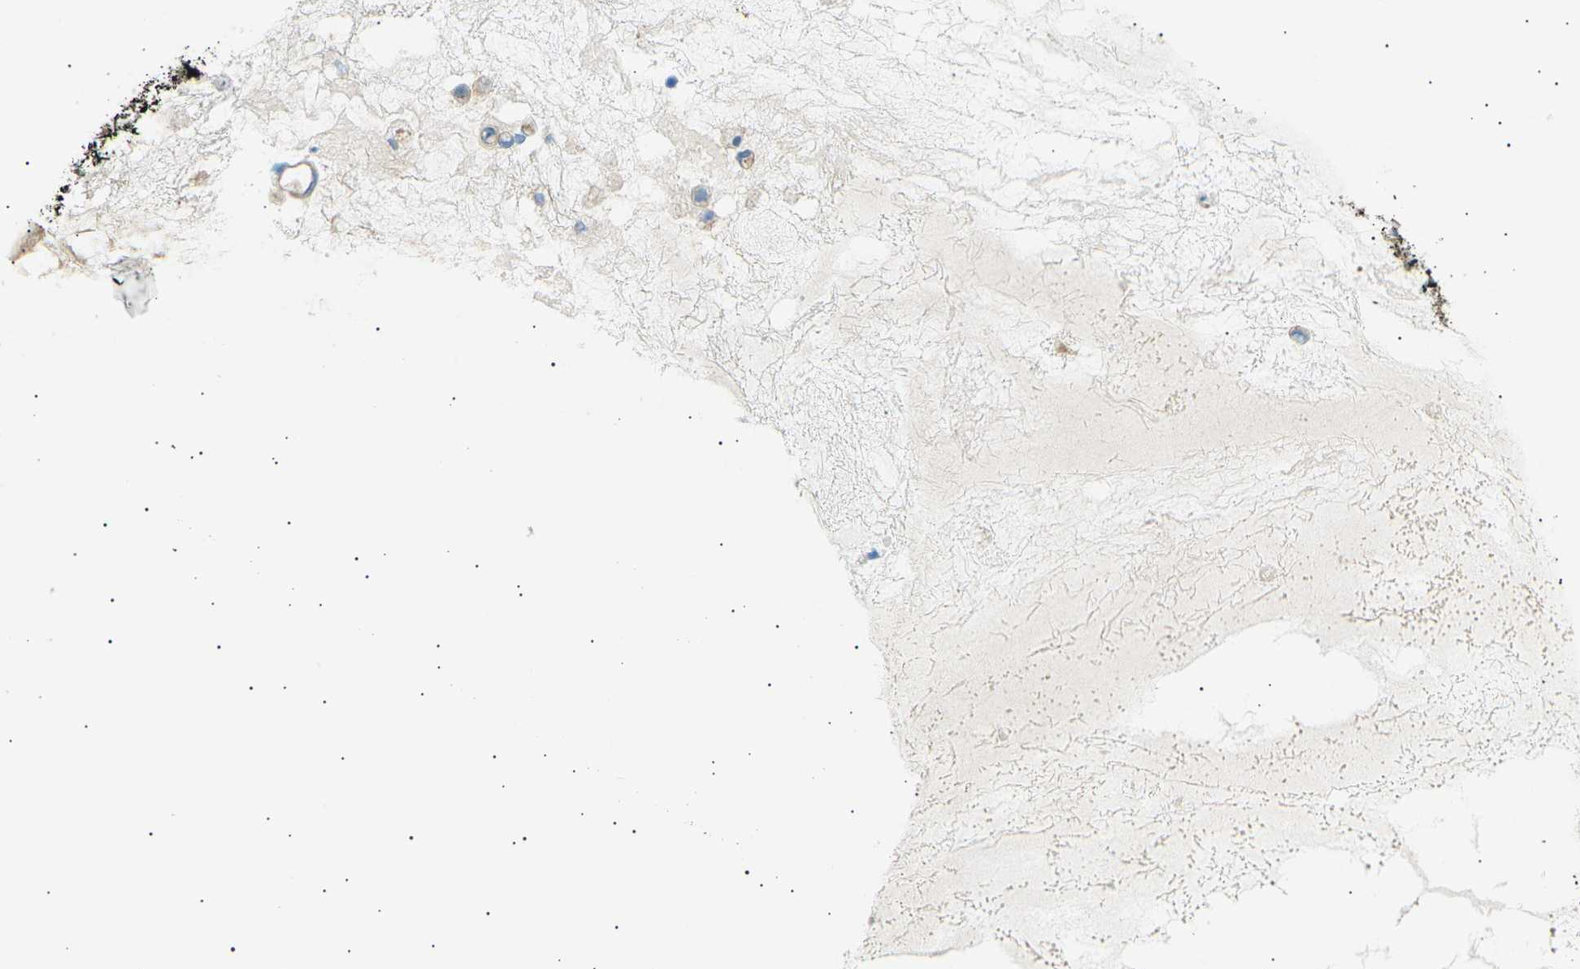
{"staining": {"intensity": "strong", "quantity": ">75%", "location": "cytoplasmic/membranous"}, "tissue": "ovarian cancer", "cell_type": "Tumor cells", "image_type": "cancer", "snomed": [{"axis": "morphology", "description": "Cystadenocarcinoma, mucinous, NOS"}, {"axis": "topography", "description": "Ovary"}], "caption": "IHC of mucinous cystadenocarcinoma (ovarian) displays high levels of strong cytoplasmic/membranous expression in about >75% of tumor cells. Using DAB (brown) and hematoxylin (blue) stains, captured at high magnification using brightfield microscopy.", "gene": "ATP2B4", "patient": {"sex": "female", "age": 80}}